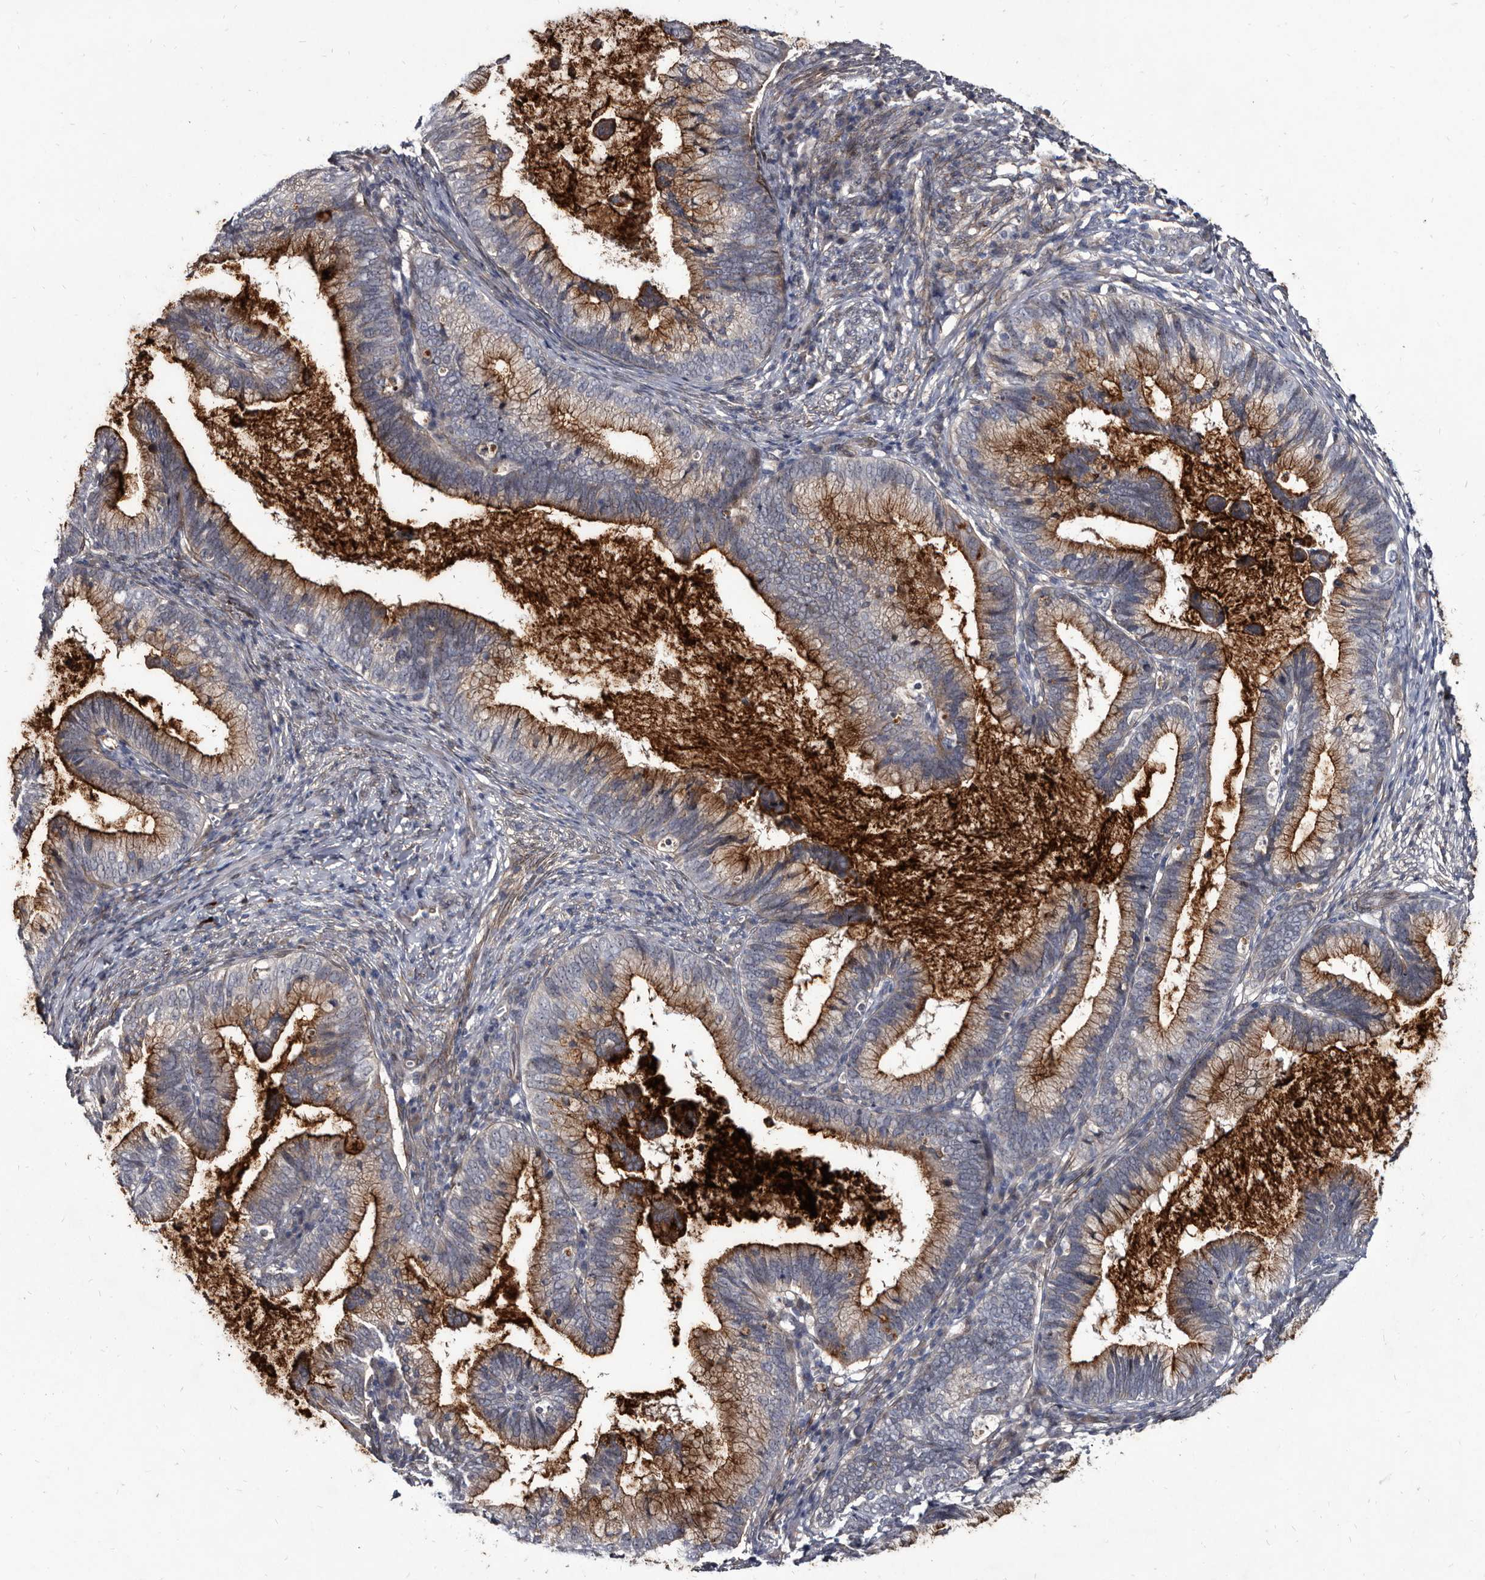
{"staining": {"intensity": "moderate", "quantity": "25%-75%", "location": "cytoplasmic/membranous"}, "tissue": "cervical cancer", "cell_type": "Tumor cells", "image_type": "cancer", "snomed": [{"axis": "morphology", "description": "Adenocarcinoma, NOS"}, {"axis": "topography", "description": "Cervix"}], "caption": "Human cervical cancer (adenocarcinoma) stained with a protein marker shows moderate staining in tumor cells.", "gene": "PROM1", "patient": {"sex": "female", "age": 36}}